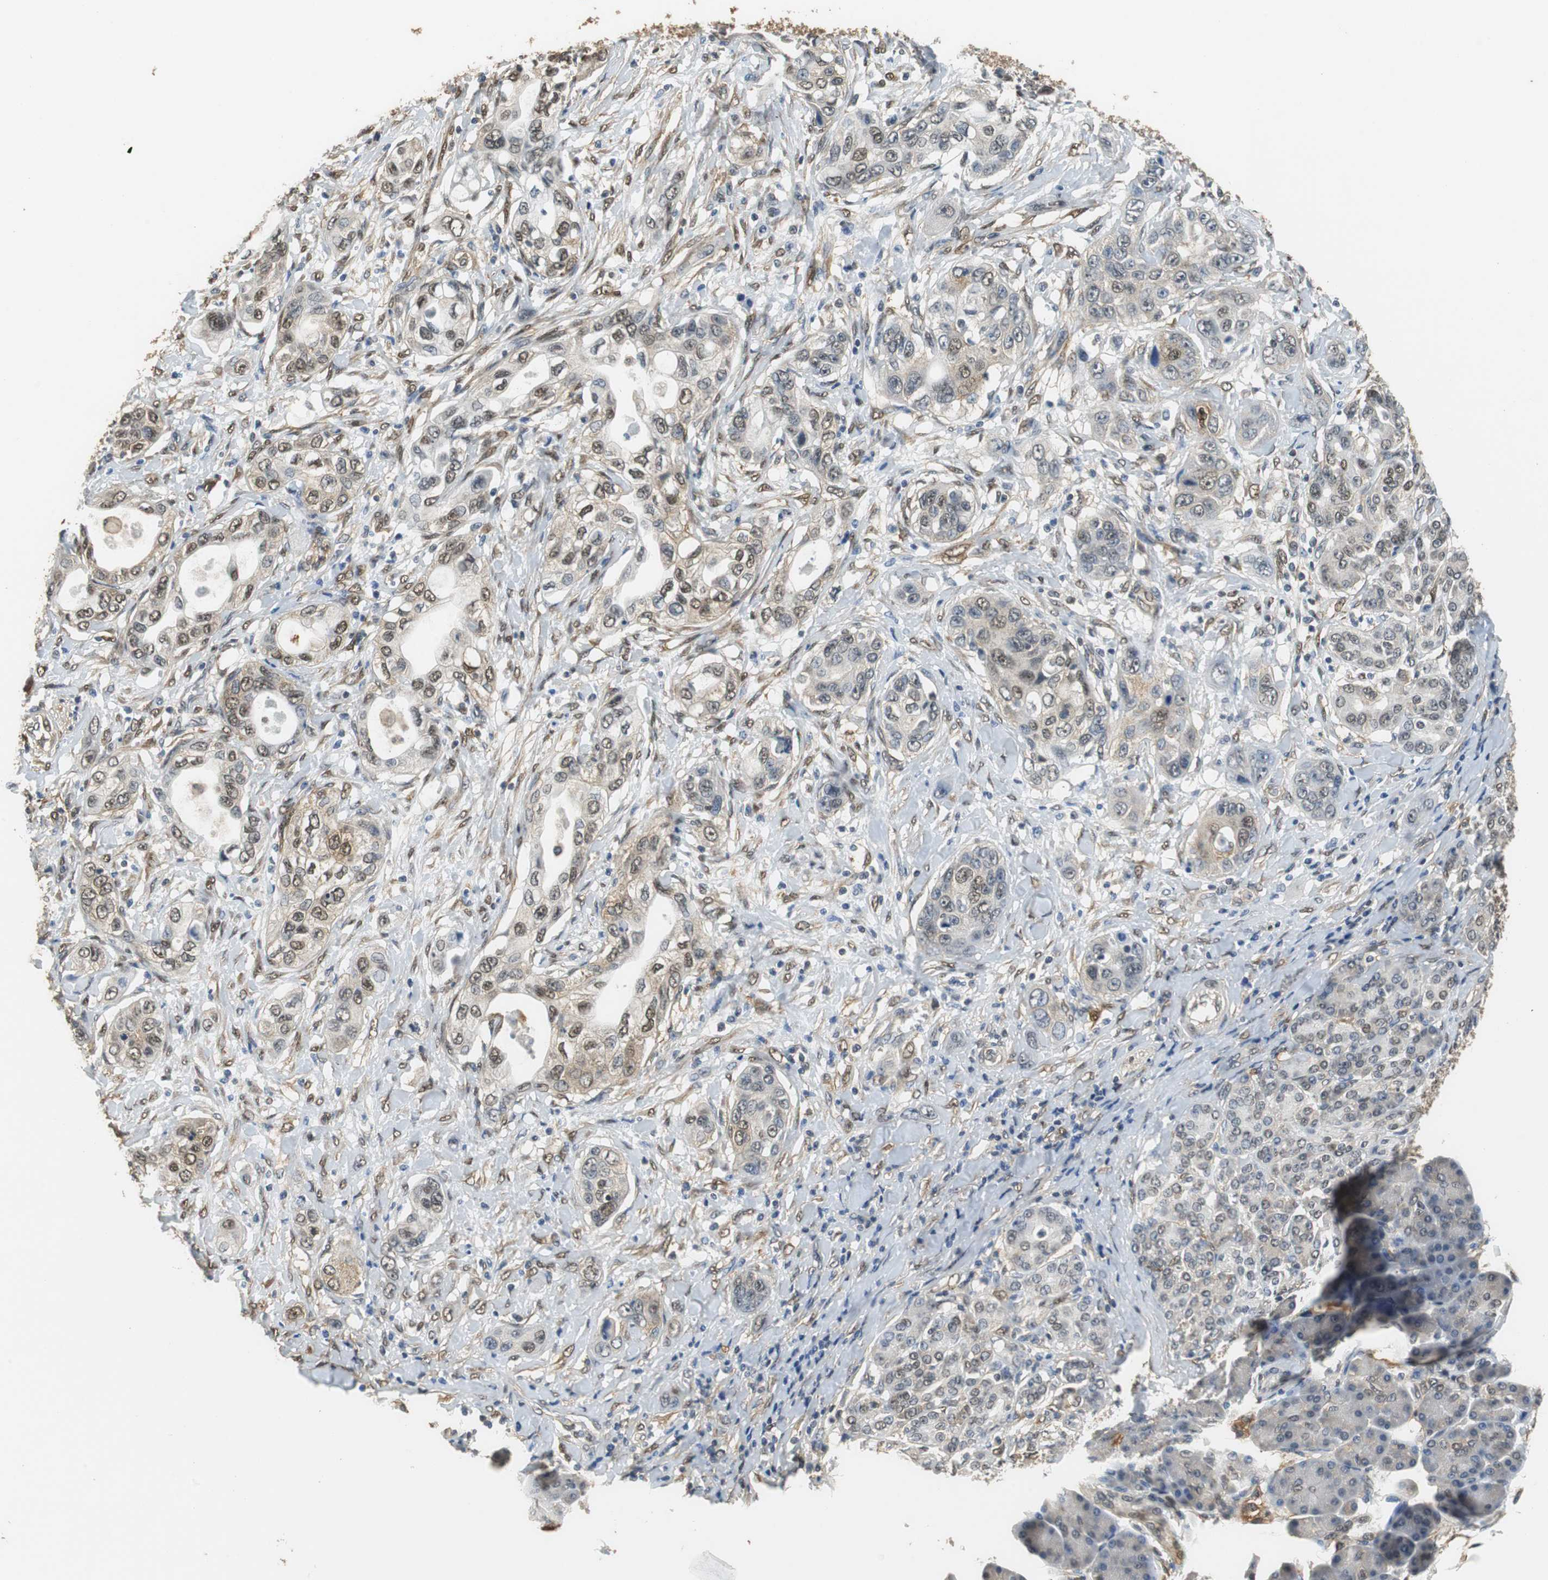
{"staining": {"intensity": "moderate", "quantity": "25%-75%", "location": "cytoplasmic/membranous,nuclear"}, "tissue": "pancreatic cancer", "cell_type": "Tumor cells", "image_type": "cancer", "snomed": [{"axis": "morphology", "description": "Adenocarcinoma, NOS"}, {"axis": "topography", "description": "Pancreas"}], "caption": "This photomicrograph demonstrates pancreatic adenocarcinoma stained with immunohistochemistry (IHC) to label a protein in brown. The cytoplasmic/membranous and nuclear of tumor cells show moderate positivity for the protein. Nuclei are counter-stained blue.", "gene": "UBQLN2", "patient": {"sex": "female", "age": 70}}